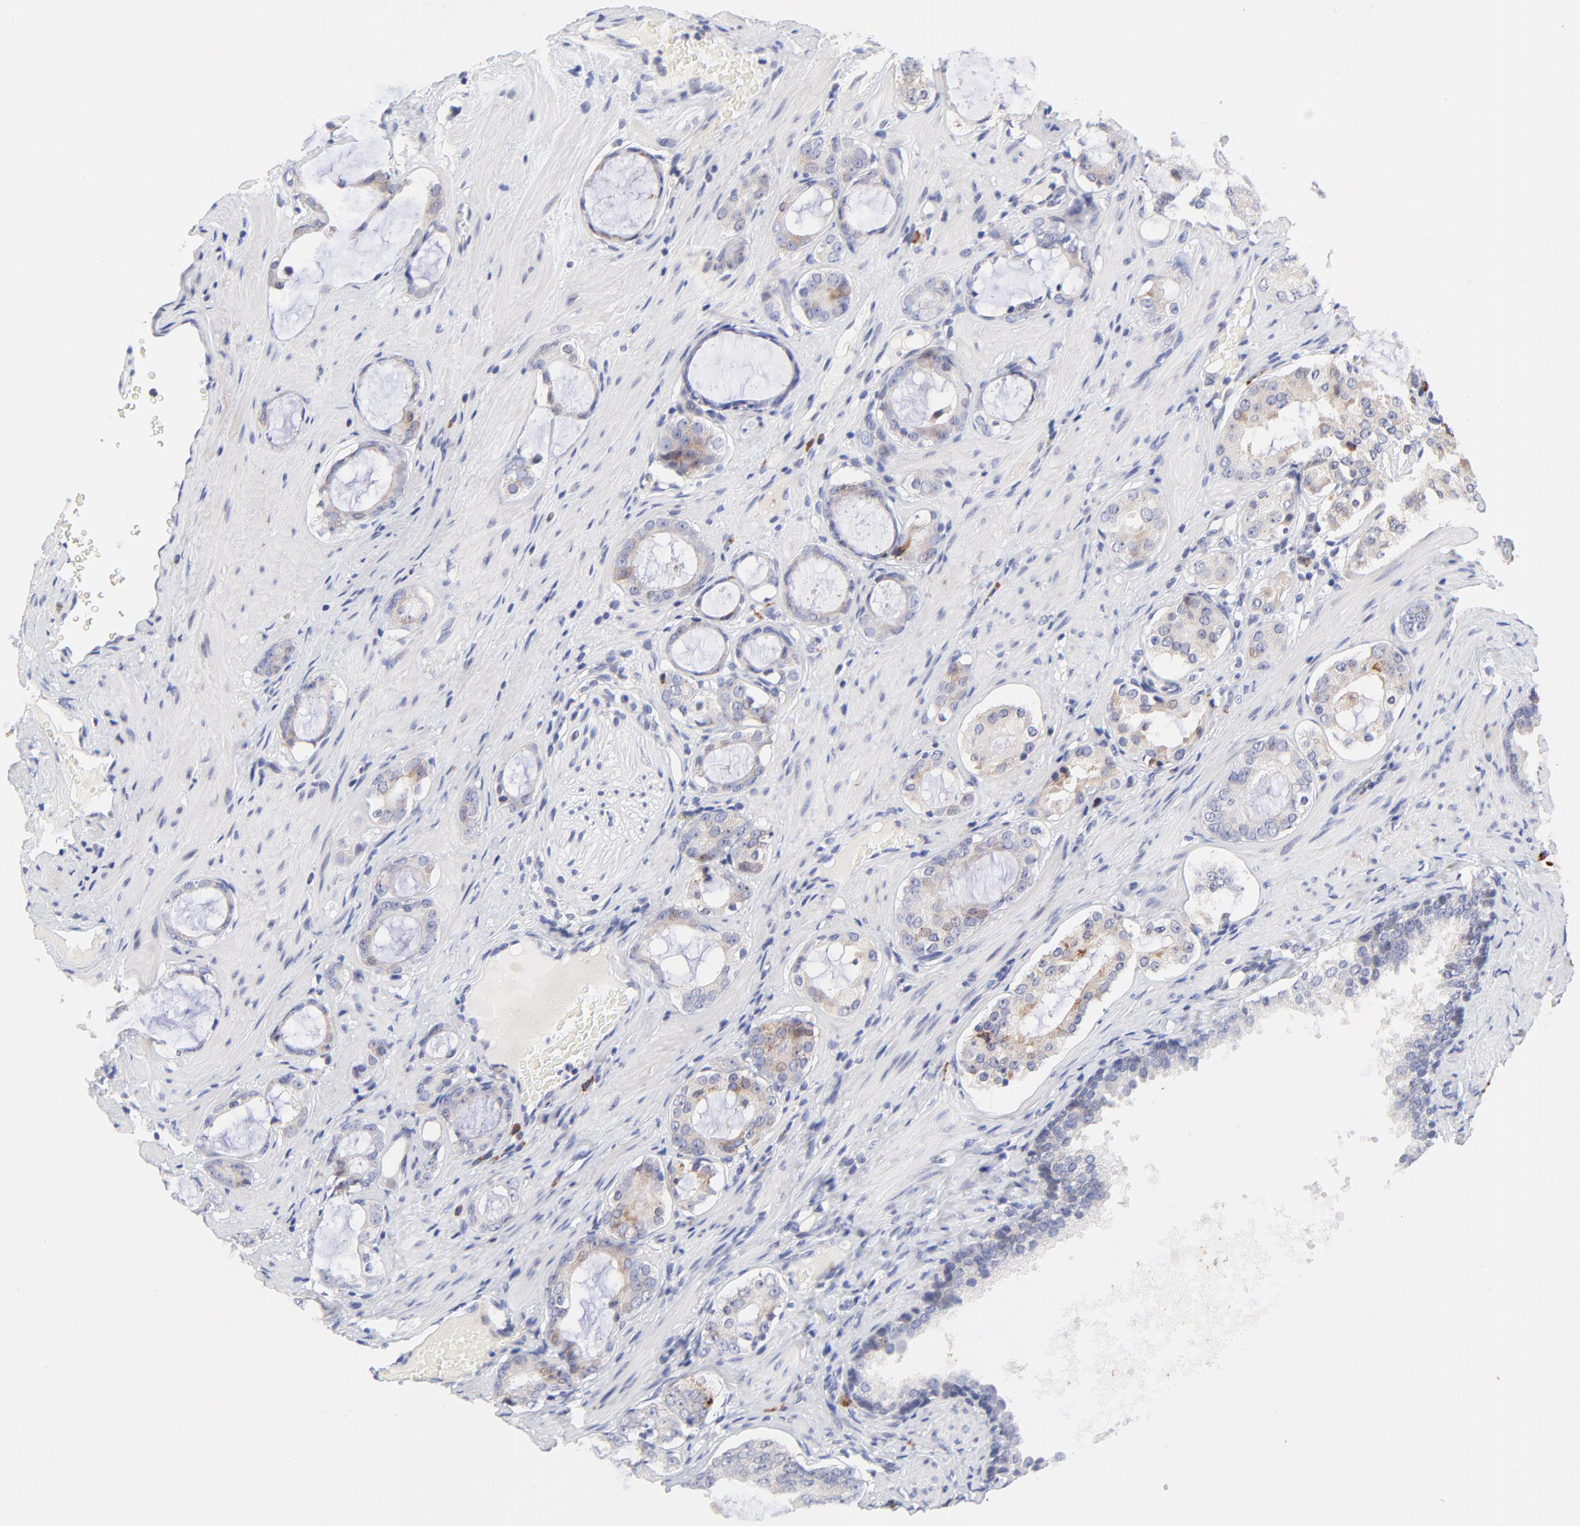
{"staining": {"intensity": "weak", "quantity": "25%-75%", "location": "cytoplasmic/membranous"}, "tissue": "prostate cancer", "cell_type": "Tumor cells", "image_type": "cancer", "snomed": [{"axis": "morphology", "description": "Adenocarcinoma, Medium grade"}, {"axis": "topography", "description": "Prostate"}], "caption": "Immunohistochemistry (IHC) staining of medium-grade adenocarcinoma (prostate), which displays low levels of weak cytoplasmic/membranous staining in about 25%-75% of tumor cells indicating weak cytoplasmic/membranous protein staining. The staining was performed using DAB (3,3'-diaminobenzidine) (brown) for protein detection and nuclei were counterstained in hematoxylin (blue).", "gene": "AFF2", "patient": {"sex": "male", "age": 73}}